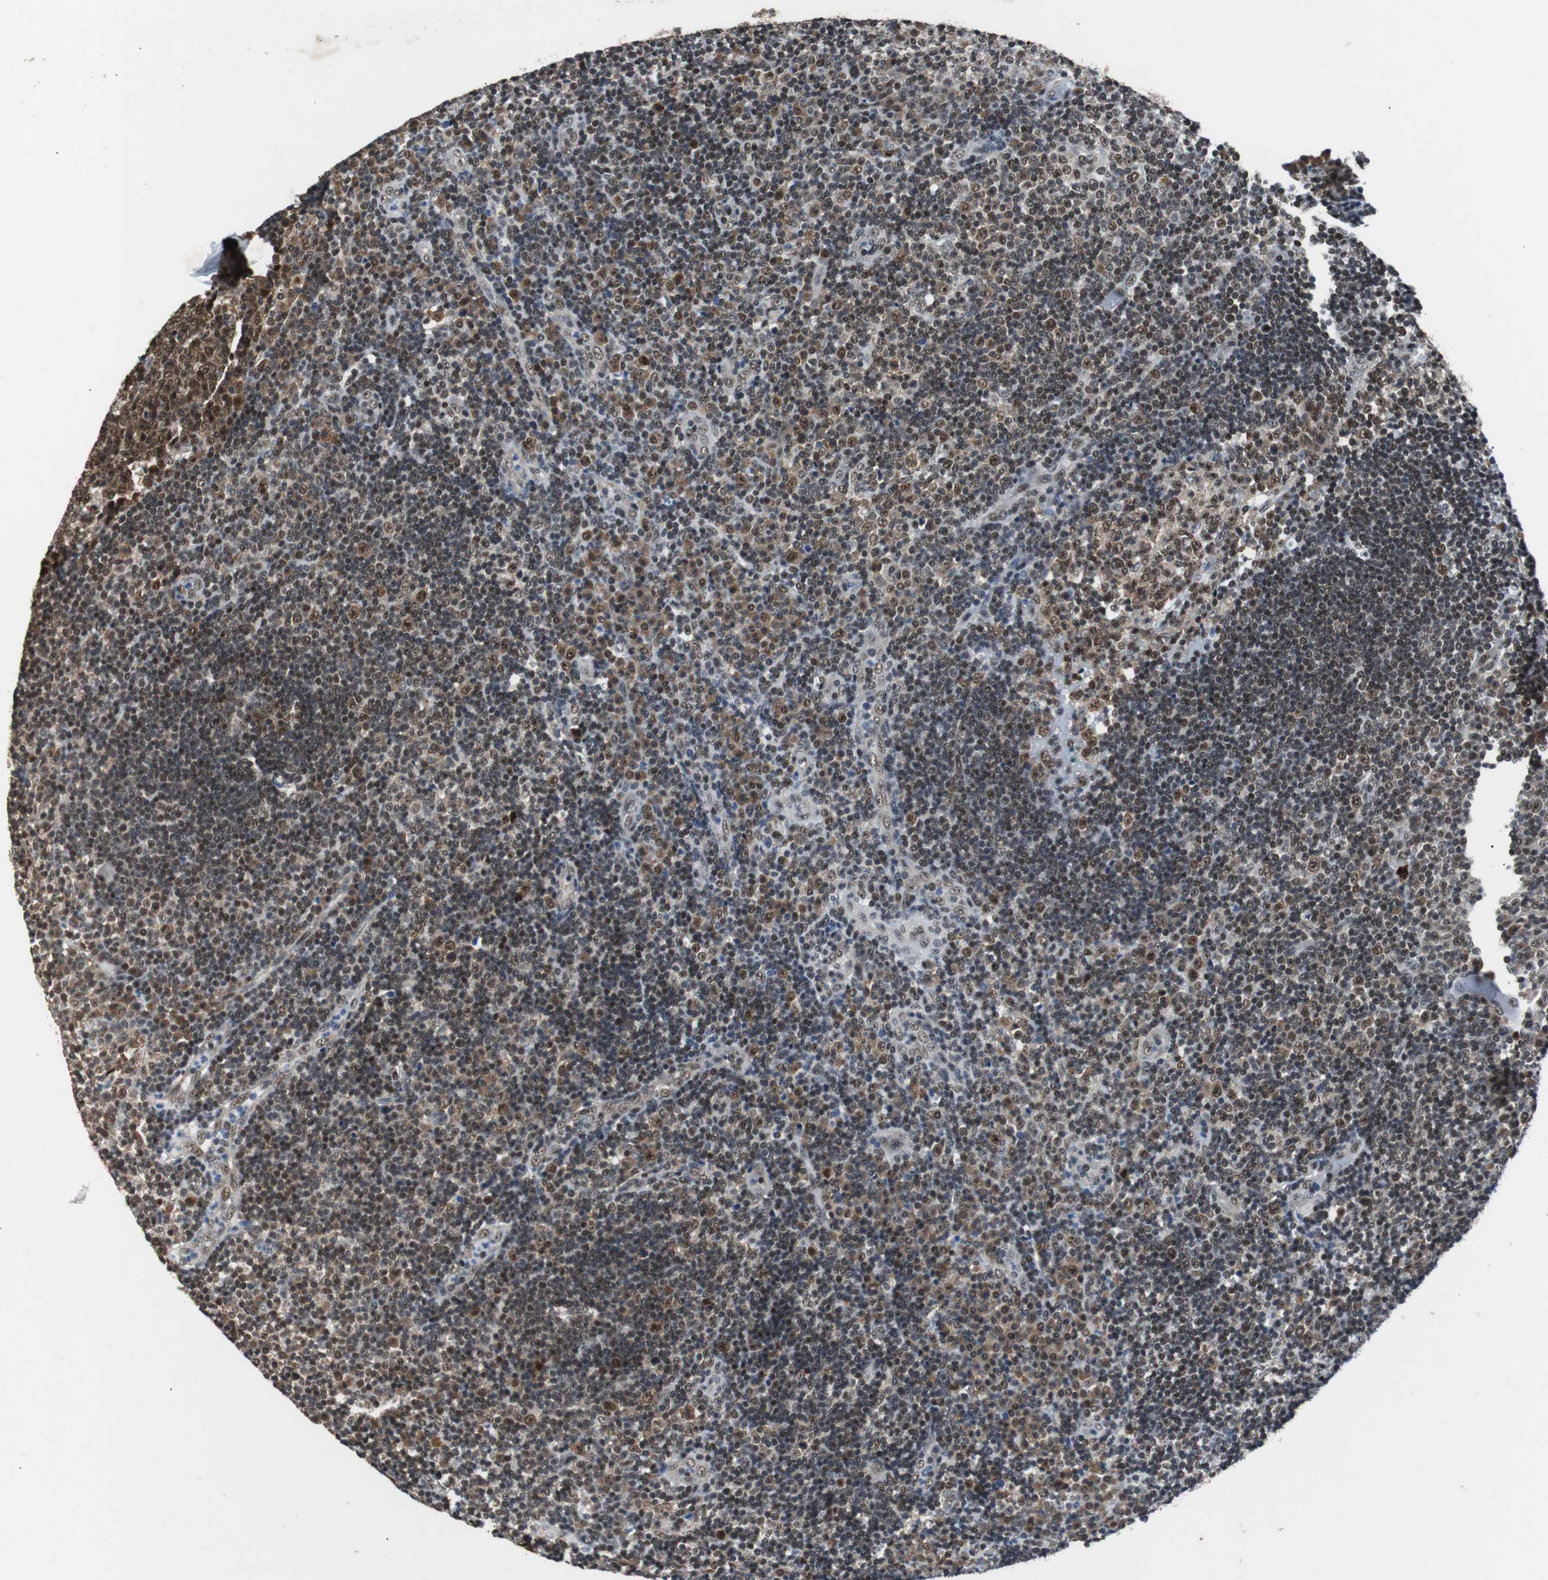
{"staining": {"intensity": "moderate", "quantity": "25%-75%", "location": "nuclear"}, "tissue": "tonsil", "cell_type": "Germinal center cells", "image_type": "normal", "snomed": [{"axis": "morphology", "description": "Normal tissue, NOS"}, {"axis": "topography", "description": "Tonsil"}], "caption": "This image demonstrates IHC staining of benign human tonsil, with medium moderate nuclear expression in about 25%-75% of germinal center cells.", "gene": "USP28", "patient": {"sex": "female", "age": 40}}